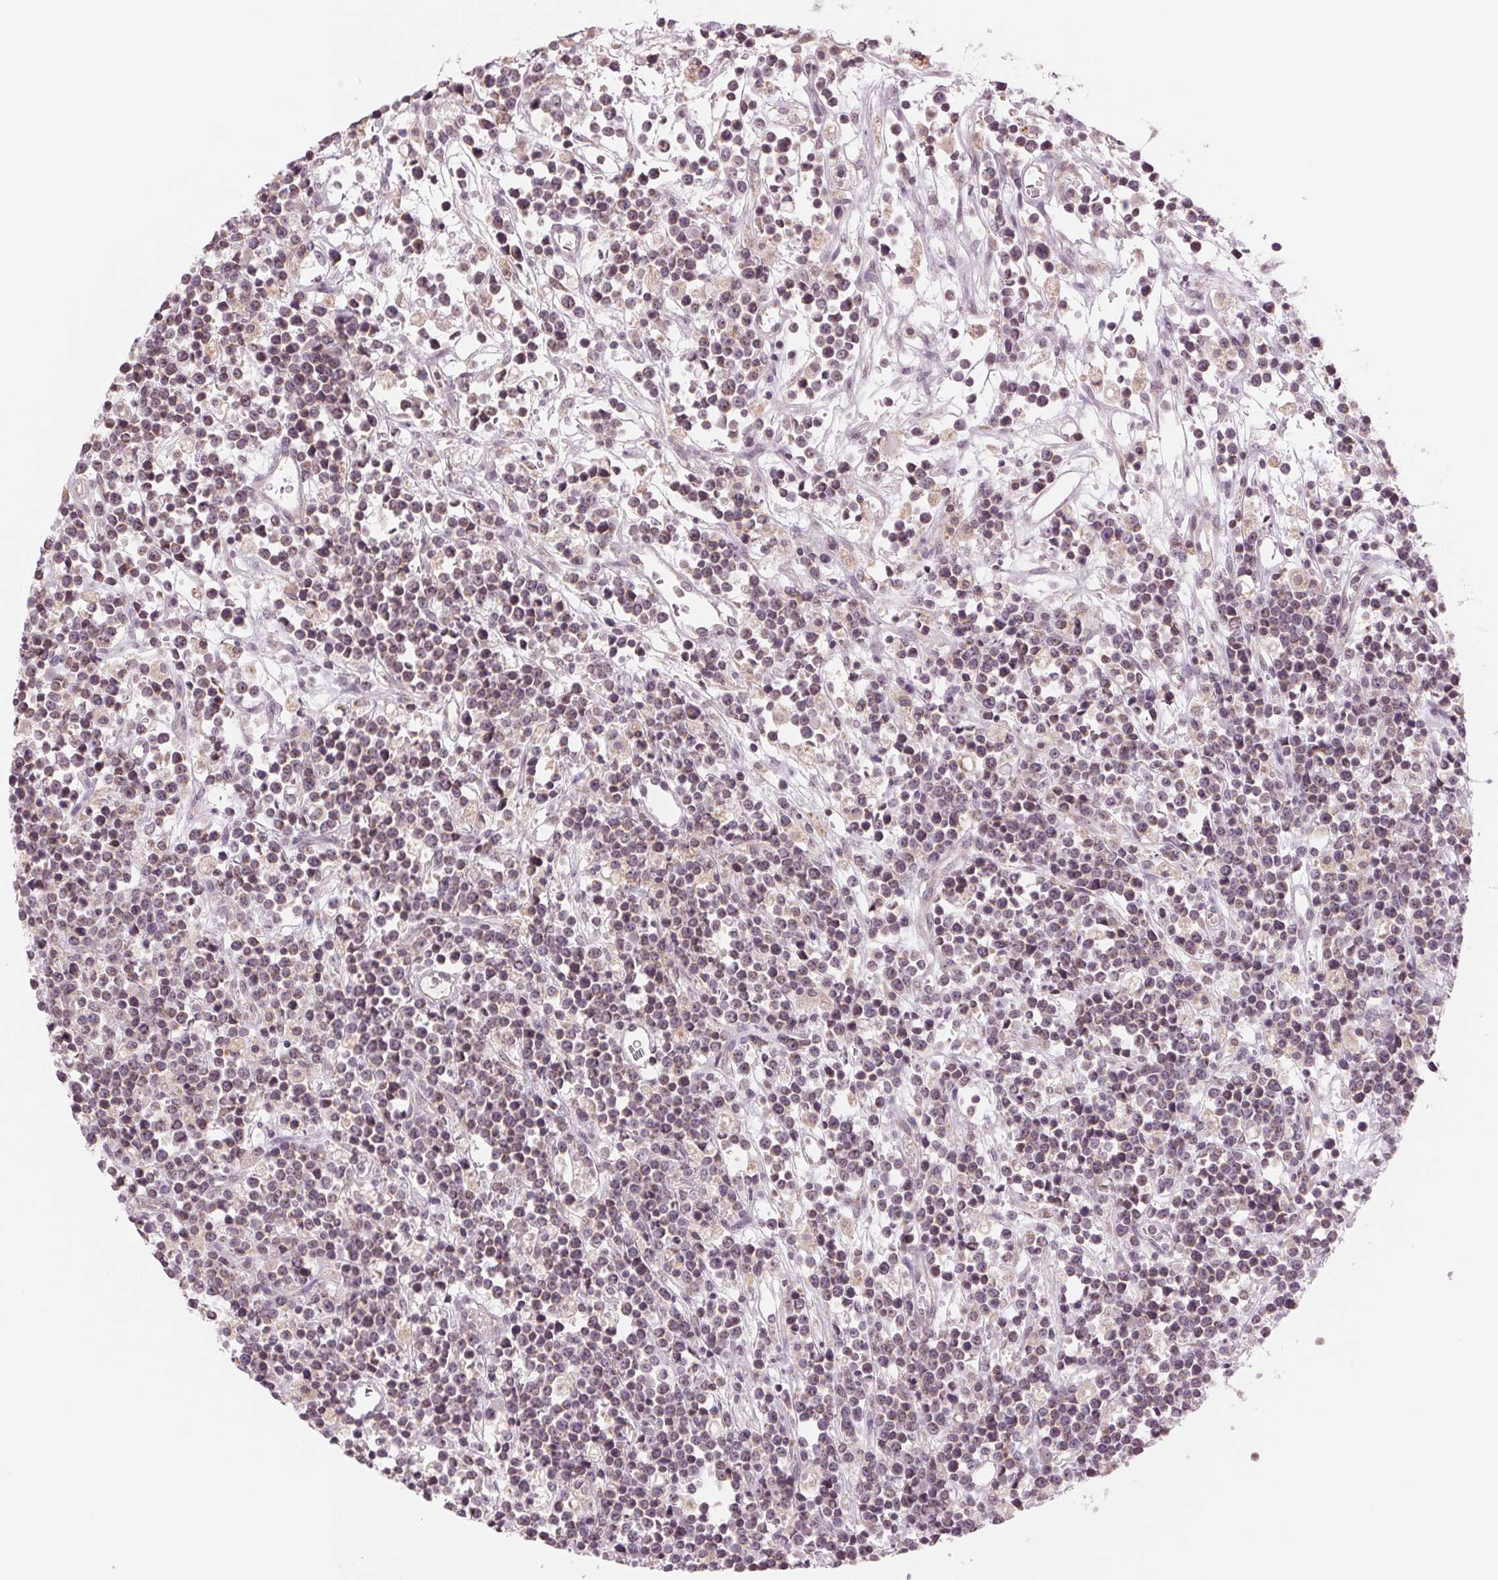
{"staining": {"intensity": "weak", "quantity": "25%-75%", "location": "cytoplasmic/membranous,nuclear"}, "tissue": "lymphoma", "cell_type": "Tumor cells", "image_type": "cancer", "snomed": [{"axis": "morphology", "description": "Malignant lymphoma, non-Hodgkin's type, High grade"}, {"axis": "topography", "description": "Ovary"}], "caption": "A low amount of weak cytoplasmic/membranous and nuclear positivity is seen in approximately 25%-75% of tumor cells in high-grade malignant lymphoma, non-Hodgkin's type tissue.", "gene": "TECR", "patient": {"sex": "female", "age": 56}}